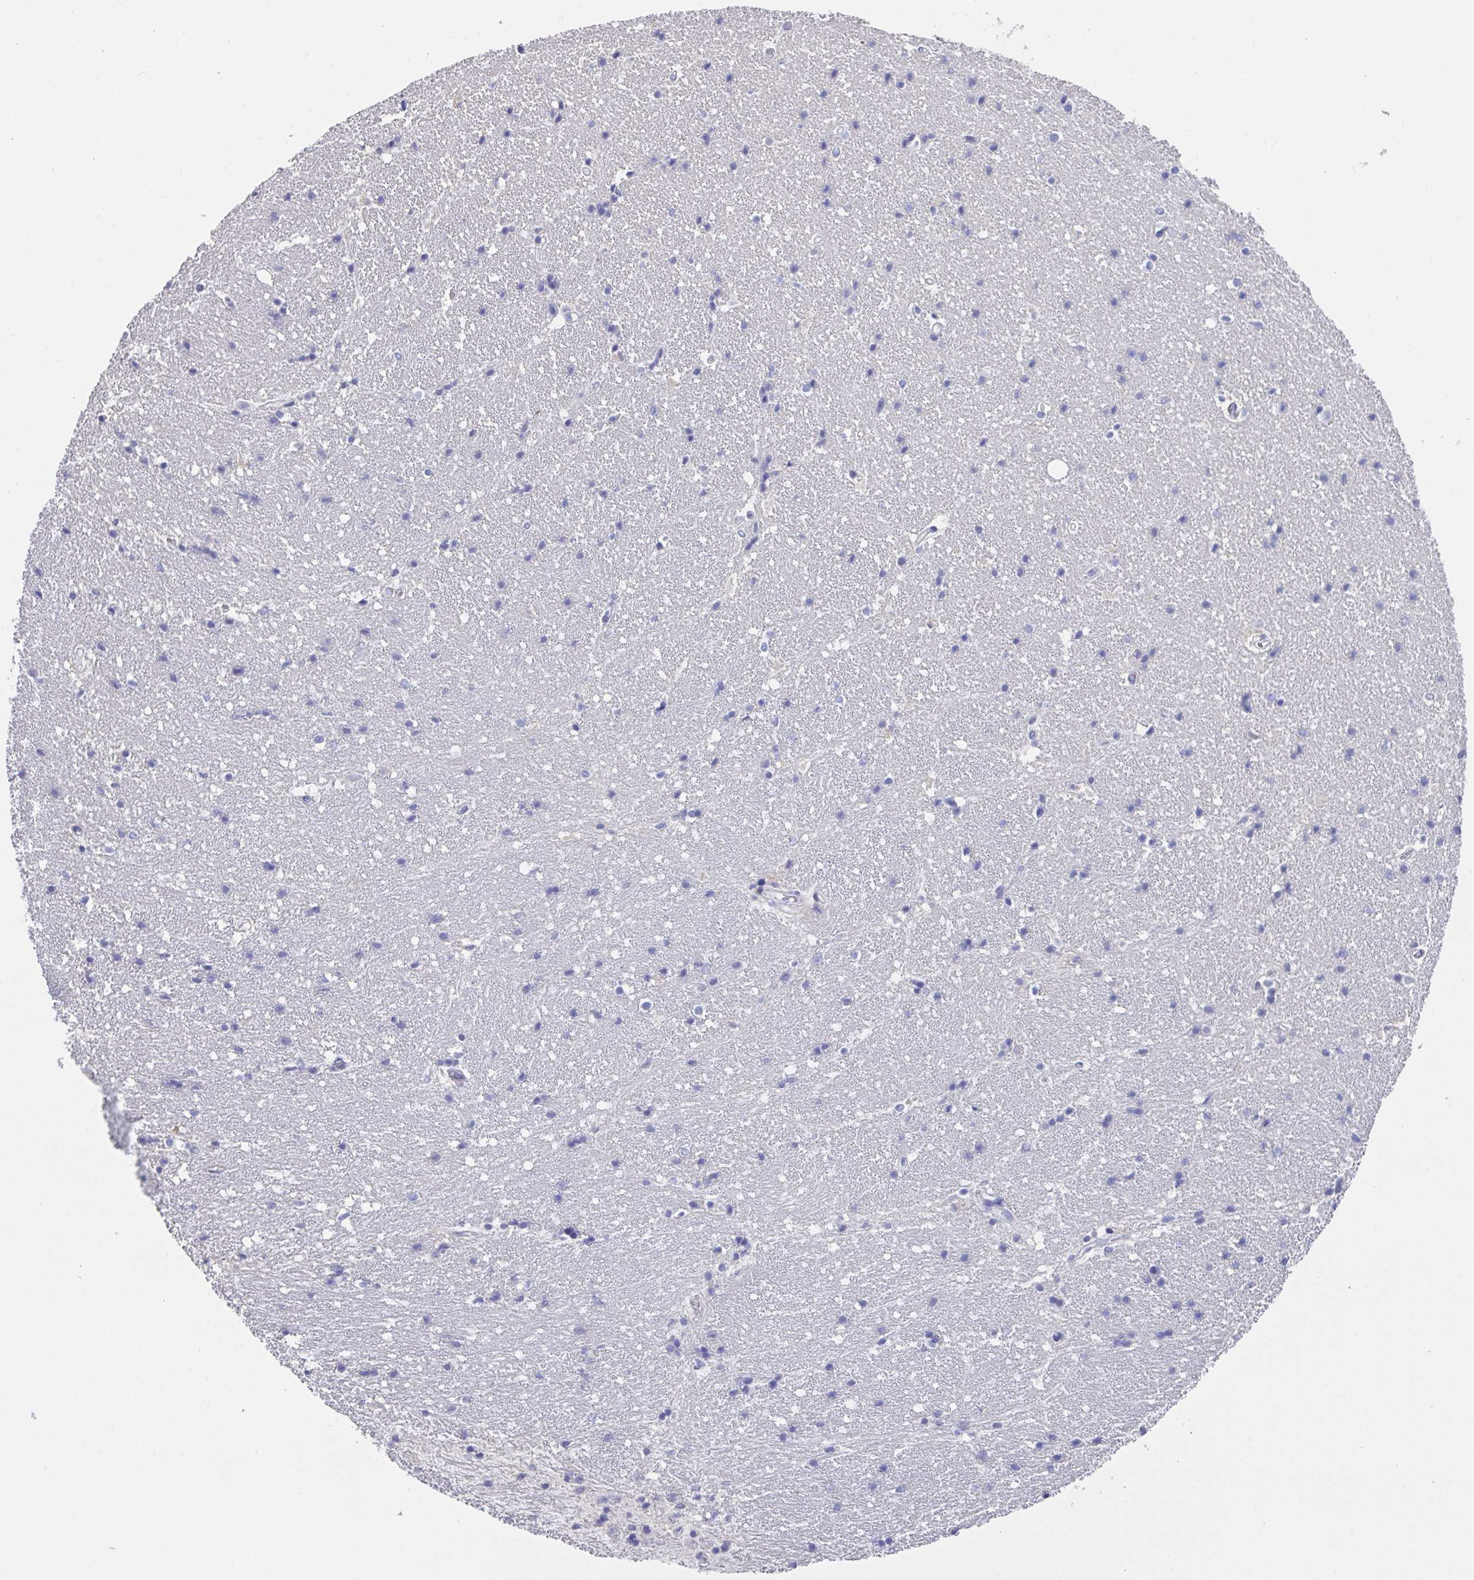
{"staining": {"intensity": "negative", "quantity": "none", "location": "none"}, "tissue": "hippocampus", "cell_type": "Glial cells", "image_type": "normal", "snomed": [{"axis": "morphology", "description": "Normal tissue, NOS"}, {"axis": "topography", "description": "Hippocampus"}], "caption": "Immunohistochemical staining of normal human hippocampus shows no significant expression in glial cells. Nuclei are stained in blue.", "gene": "FBXO47", "patient": {"sex": "male", "age": 63}}